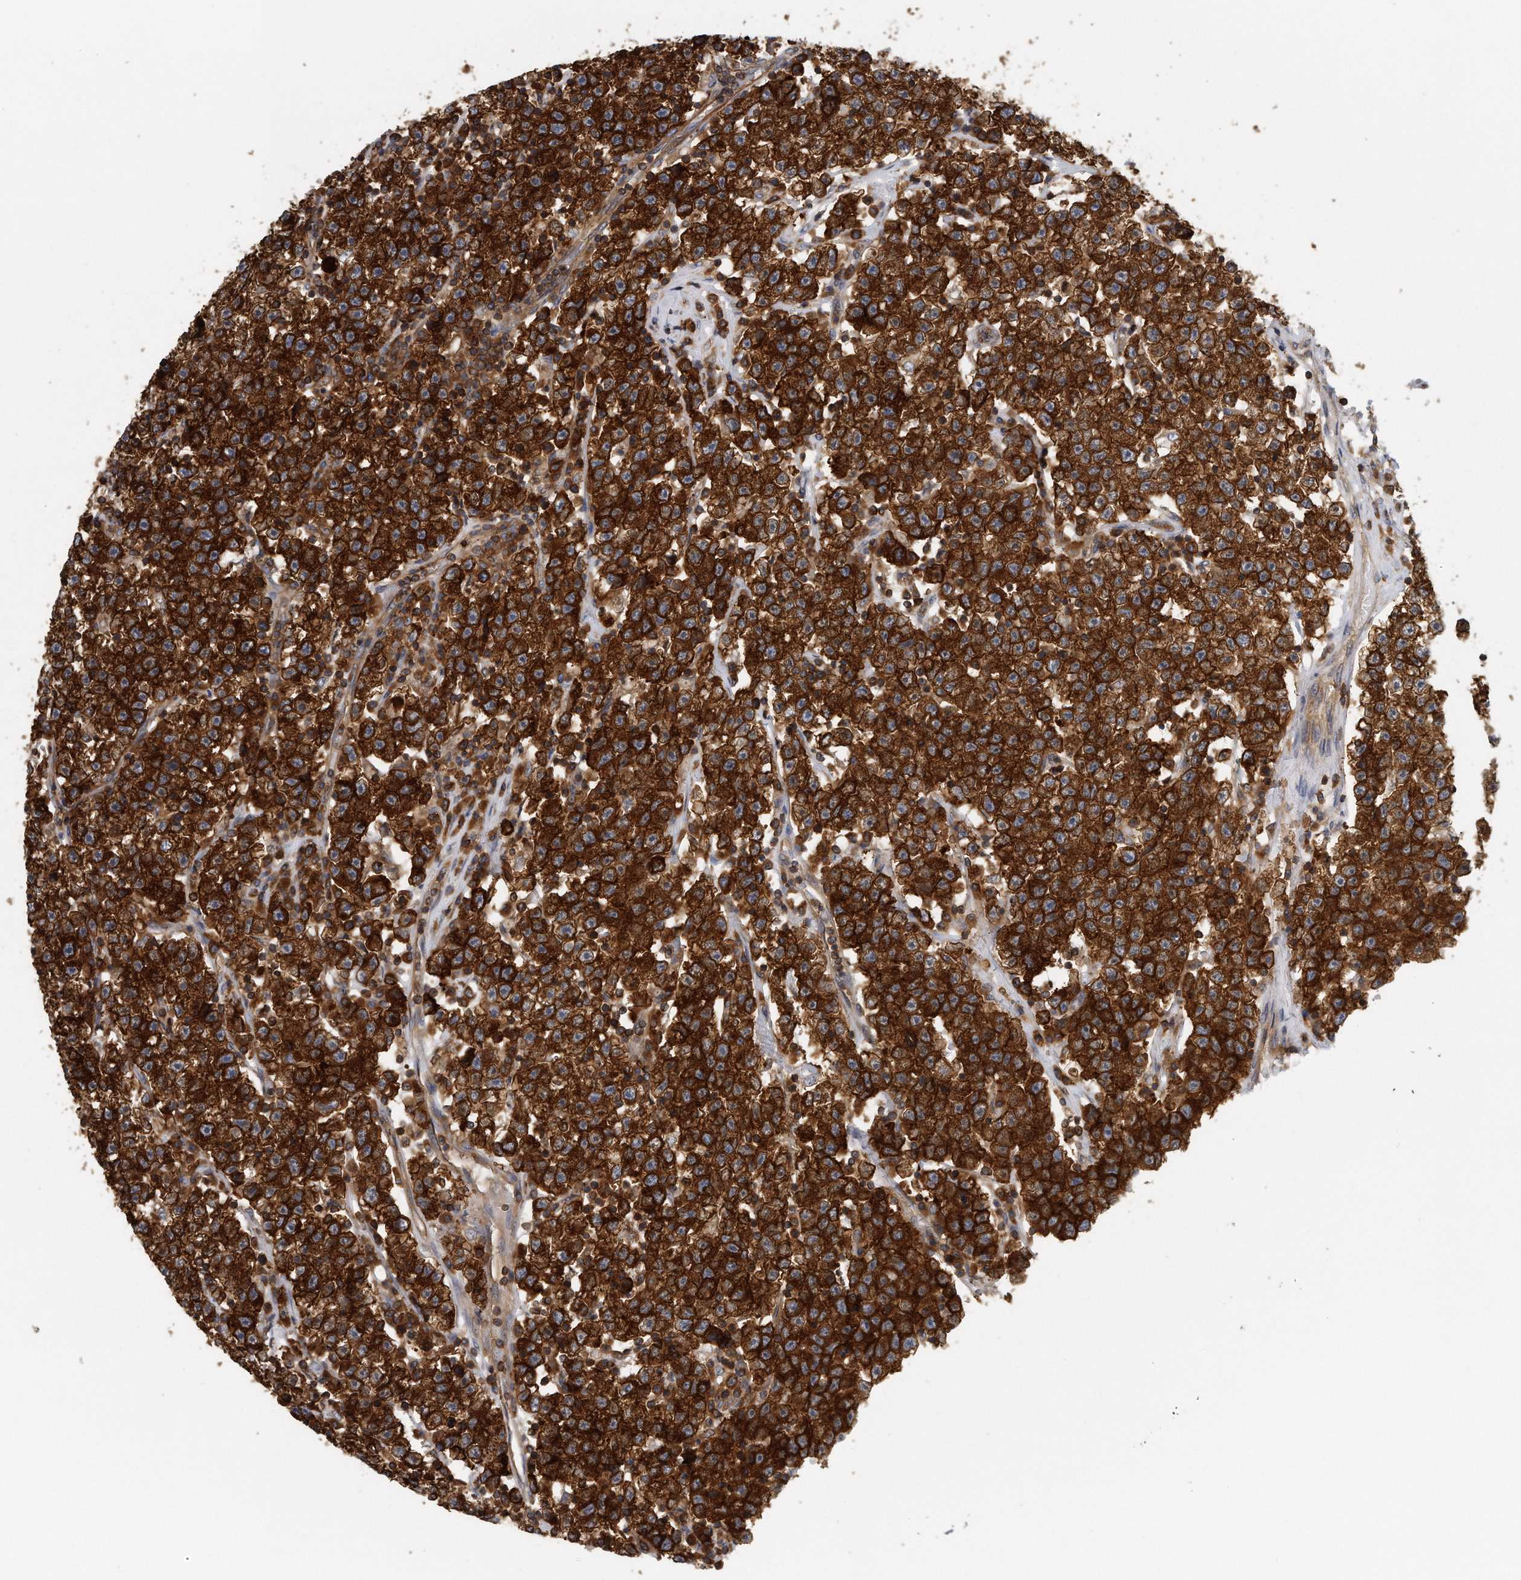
{"staining": {"intensity": "strong", "quantity": ">75%", "location": "cytoplasmic/membranous"}, "tissue": "testis cancer", "cell_type": "Tumor cells", "image_type": "cancer", "snomed": [{"axis": "morphology", "description": "Seminoma, NOS"}, {"axis": "topography", "description": "Testis"}], "caption": "Human testis cancer (seminoma) stained for a protein (brown) exhibits strong cytoplasmic/membranous positive staining in about >75% of tumor cells.", "gene": "EIF3I", "patient": {"sex": "male", "age": 22}}